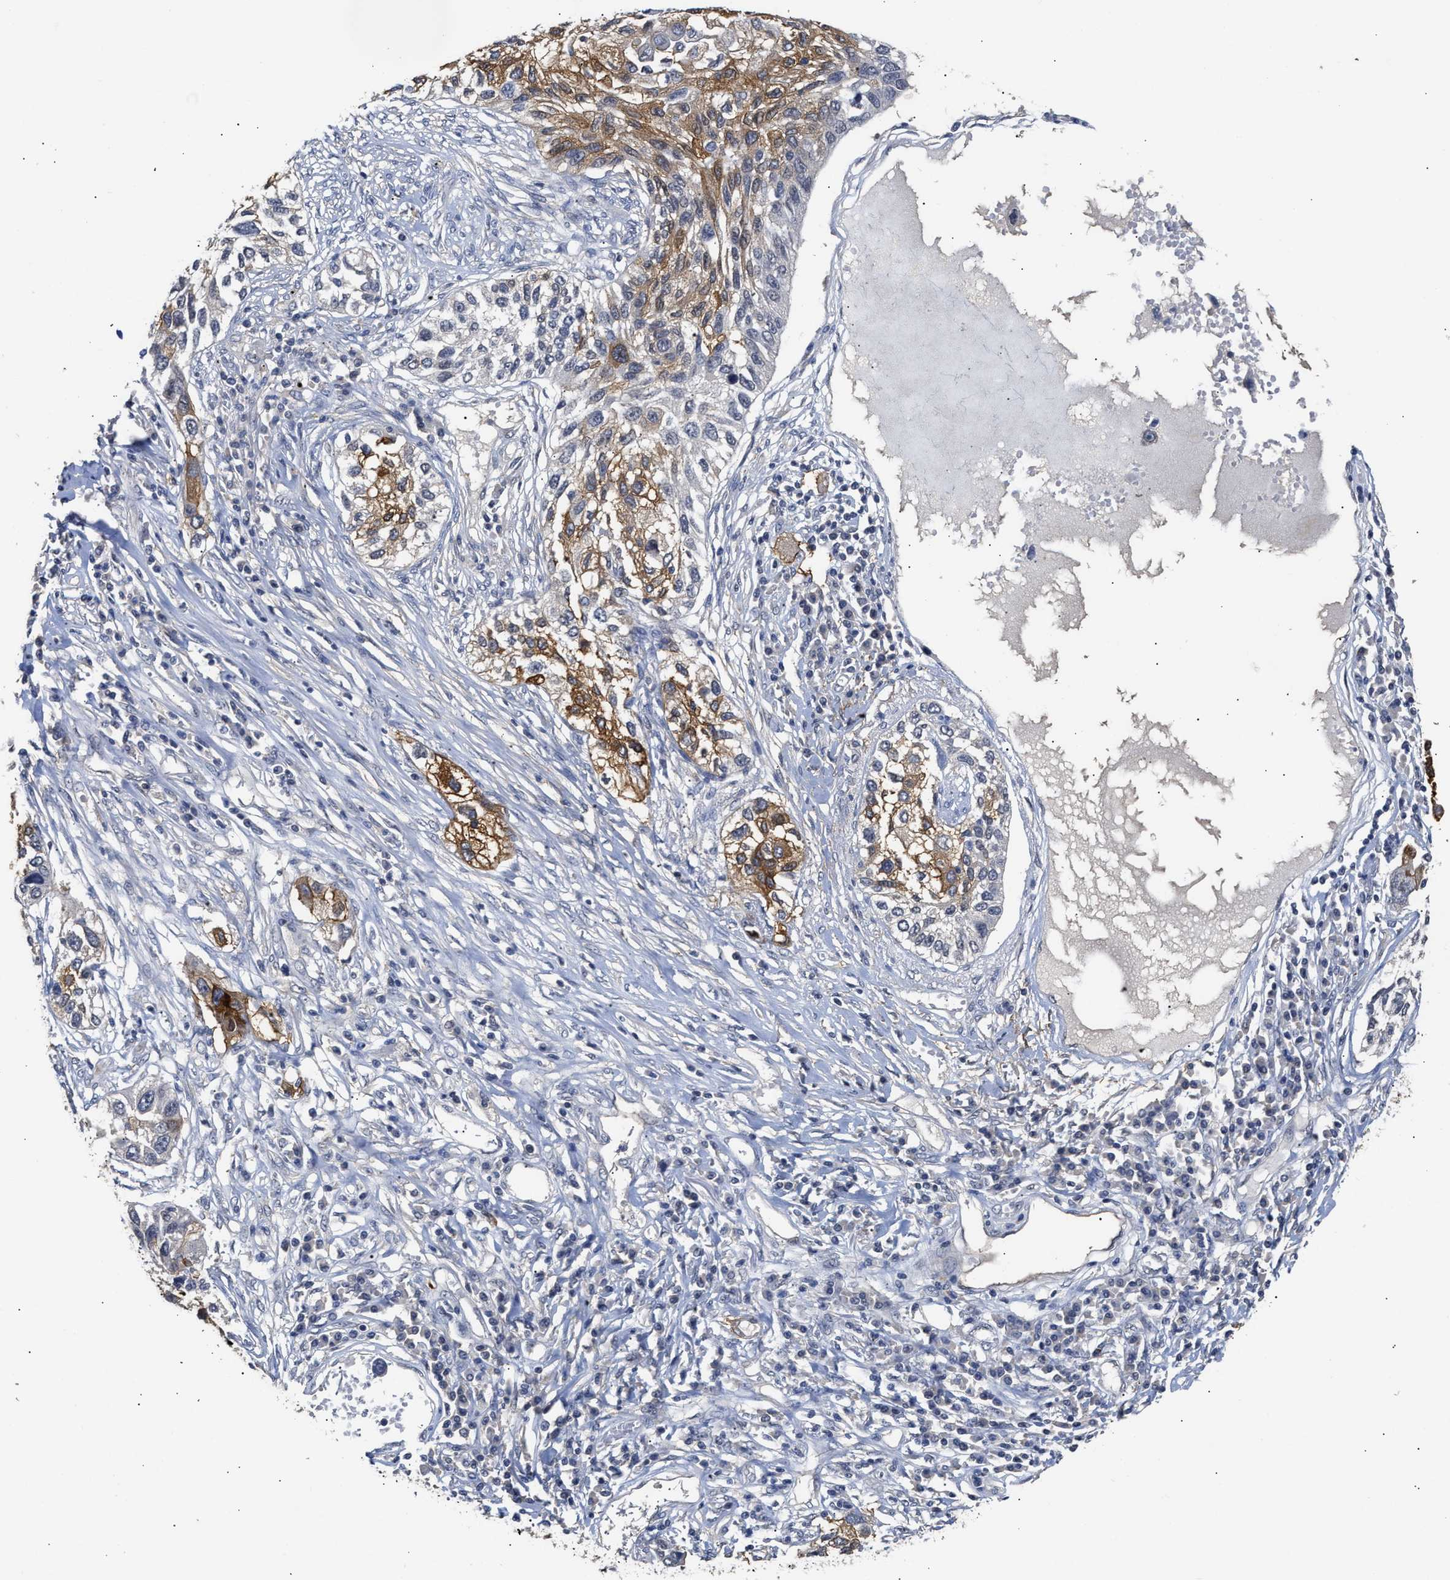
{"staining": {"intensity": "strong", "quantity": ">75%", "location": "cytoplasmic/membranous"}, "tissue": "lung cancer", "cell_type": "Tumor cells", "image_type": "cancer", "snomed": [{"axis": "morphology", "description": "Squamous cell carcinoma, NOS"}, {"axis": "topography", "description": "Lung"}], "caption": "Approximately >75% of tumor cells in human lung cancer demonstrate strong cytoplasmic/membranous protein expression as visualized by brown immunohistochemical staining.", "gene": "AHNAK2", "patient": {"sex": "male", "age": 71}}